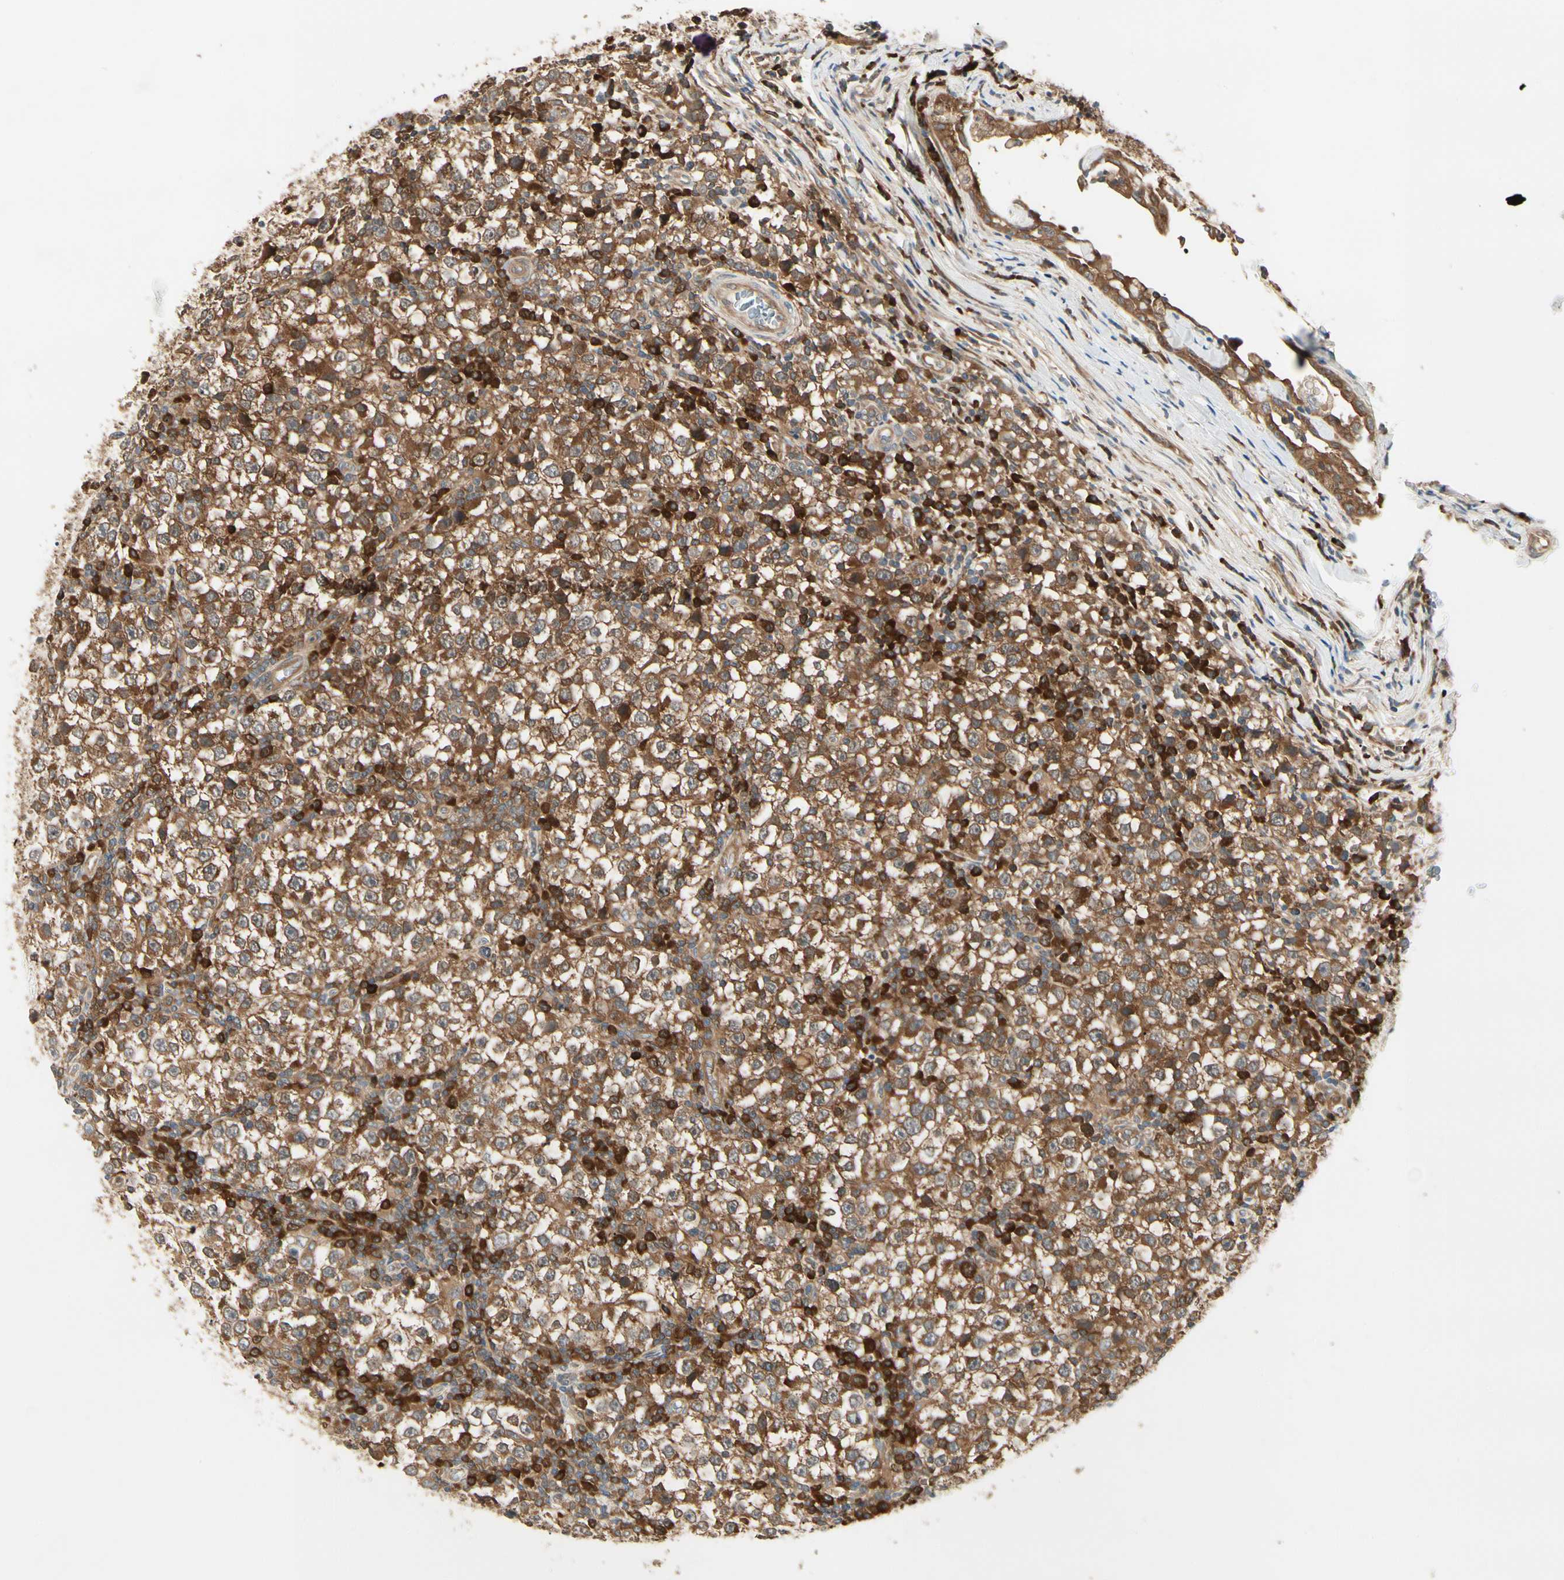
{"staining": {"intensity": "strong", "quantity": ">75%", "location": "cytoplasmic/membranous"}, "tissue": "testis cancer", "cell_type": "Tumor cells", "image_type": "cancer", "snomed": [{"axis": "morphology", "description": "Seminoma, NOS"}, {"axis": "topography", "description": "Testis"}], "caption": "Seminoma (testis) stained with a protein marker reveals strong staining in tumor cells.", "gene": "NME1-NME2", "patient": {"sex": "male", "age": 65}}